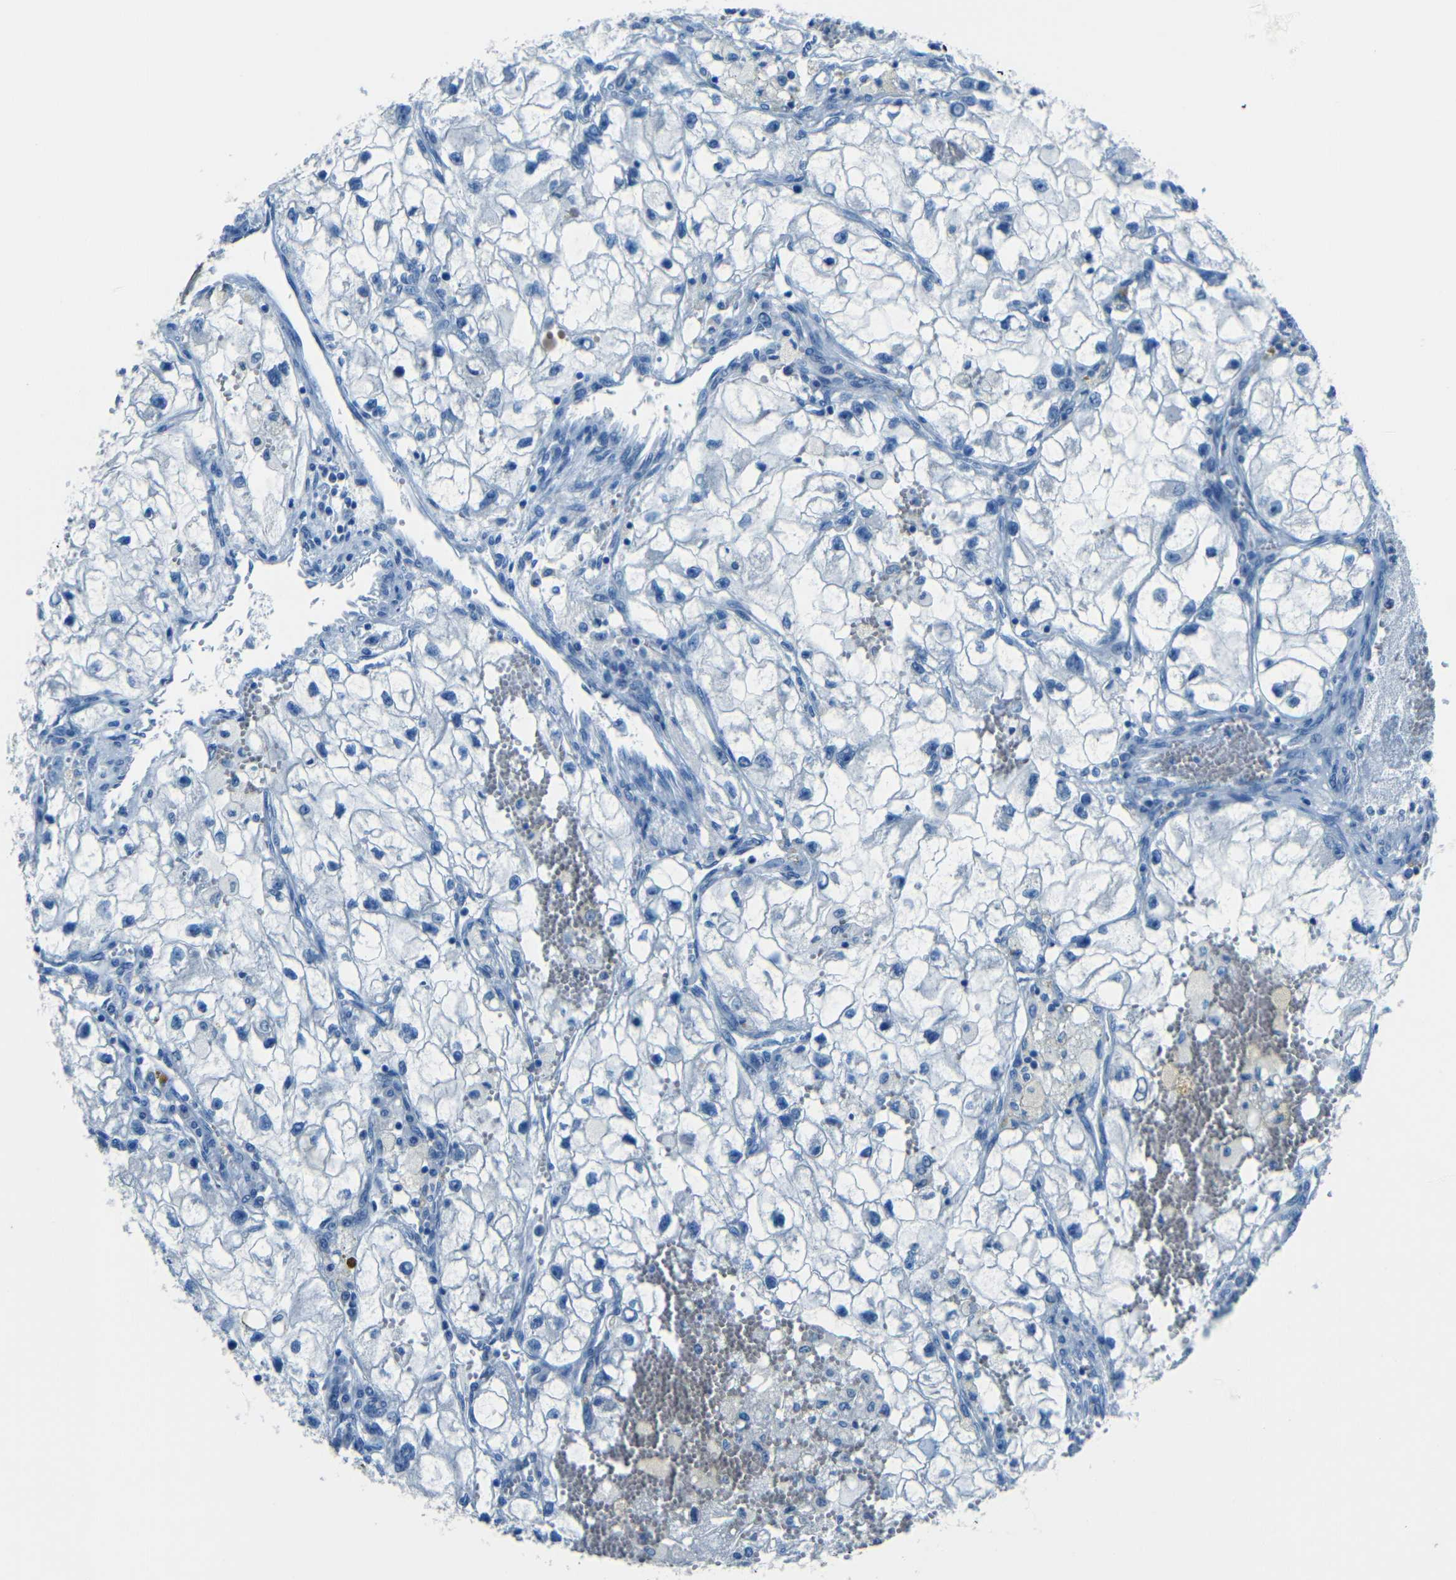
{"staining": {"intensity": "negative", "quantity": "none", "location": "none"}, "tissue": "renal cancer", "cell_type": "Tumor cells", "image_type": "cancer", "snomed": [{"axis": "morphology", "description": "Adenocarcinoma, NOS"}, {"axis": "topography", "description": "Kidney"}], "caption": "Tumor cells are negative for brown protein staining in renal adenocarcinoma. Brightfield microscopy of immunohistochemistry stained with DAB (brown) and hematoxylin (blue), captured at high magnification.", "gene": "FBN2", "patient": {"sex": "female", "age": 70}}